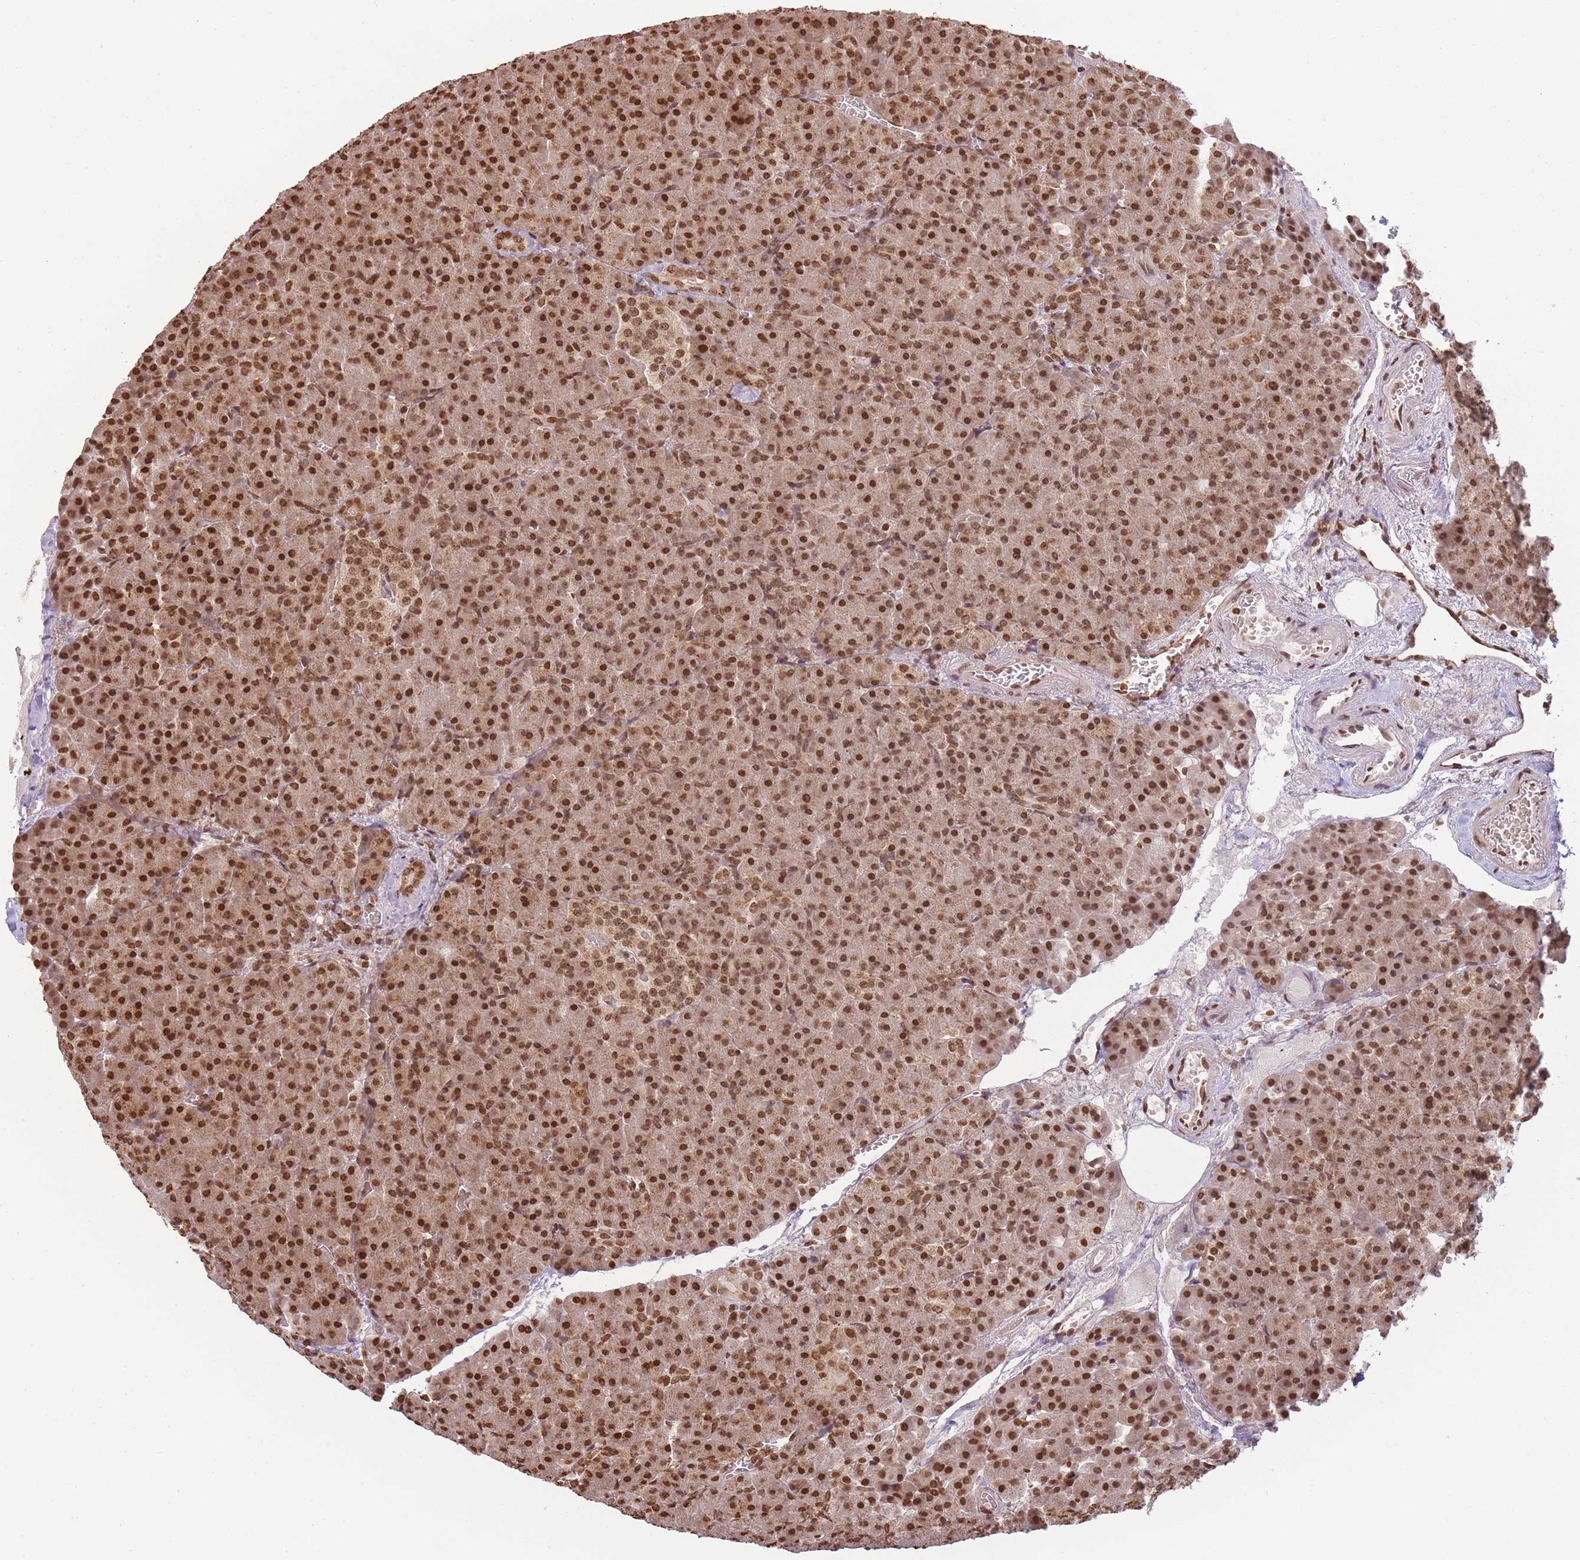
{"staining": {"intensity": "strong", "quantity": ">75%", "location": "nuclear"}, "tissue": "pancreas", "cell_type": "Exocrine glandular cells", "image_type": "normal", "snomed": [{"axis": "morphology", "description": "Normal tissue, NOS"}, {"axis": "topography", "description": "Pancreas"}], "caption": "The micrograph reveals immunohistochemical staining of unremarkable pancreas. There is strong nuclear expression is appreciated in about >75% of exocrine glandular cells. The staining was performed using DAB (3,3'-diaminobenzidine), with brown indicating positive protein expression. Nuclei are stained blue with hematoxylin.", "gene": "WWTR1", "patient": {"sex": "female", "age": 74}}